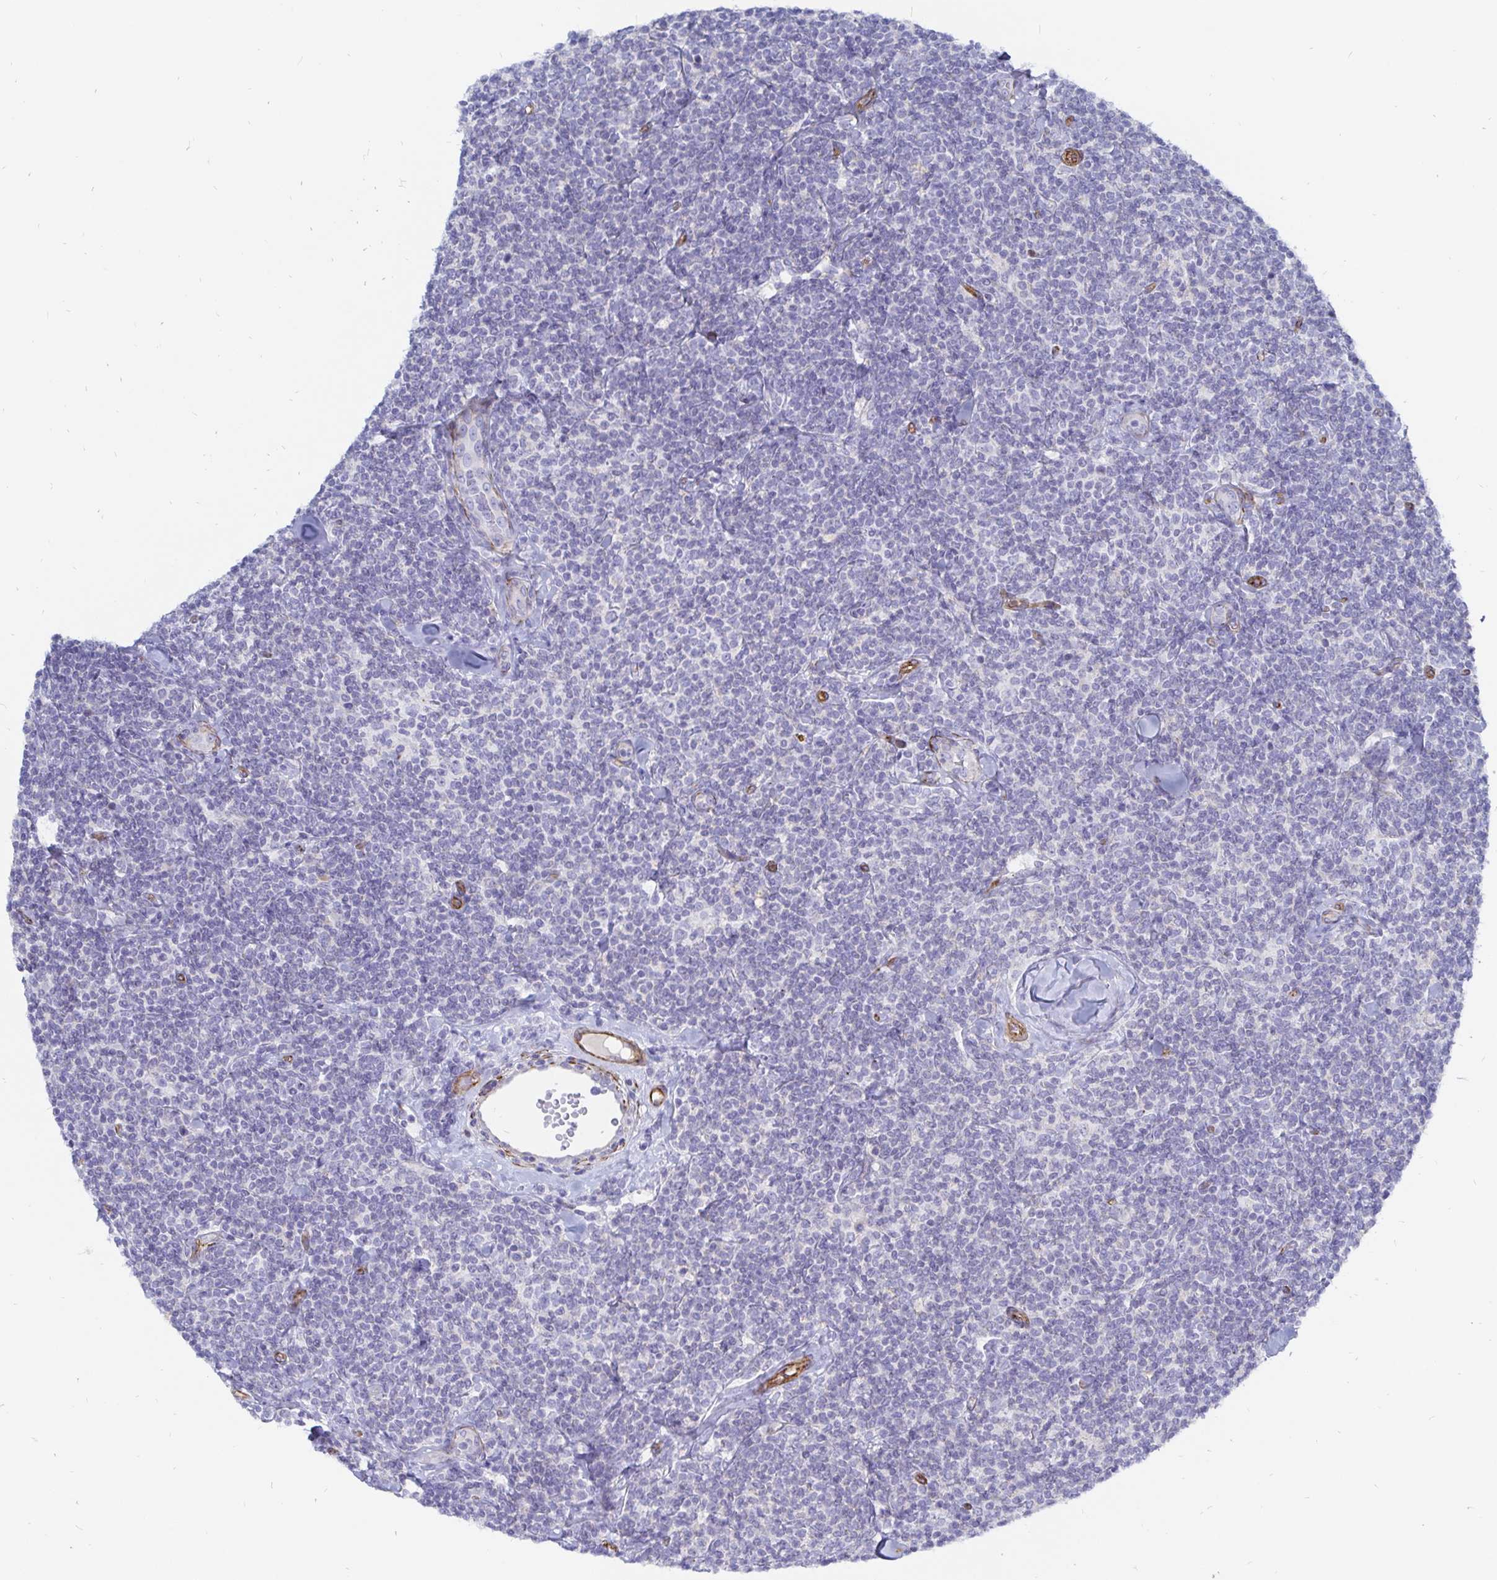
{"staining": {"intensity": "negative", "quantity": "none", "location": "none"}, "tissue": "lymphoma", "cell_type": "Tumor cells", "image_type": "cancer", "snomed": [{"axis": "morphology", "description": "Malignant lymphoma, non-Hodgkin's type, Low grade"}, {"axis": "topography", "description": "Lymph node"}], "caption": "Tumor cells are negative for brown protein staining in lymphoma.", "gene": "COX16", "patient": {"sex": "female", "age": 56}}